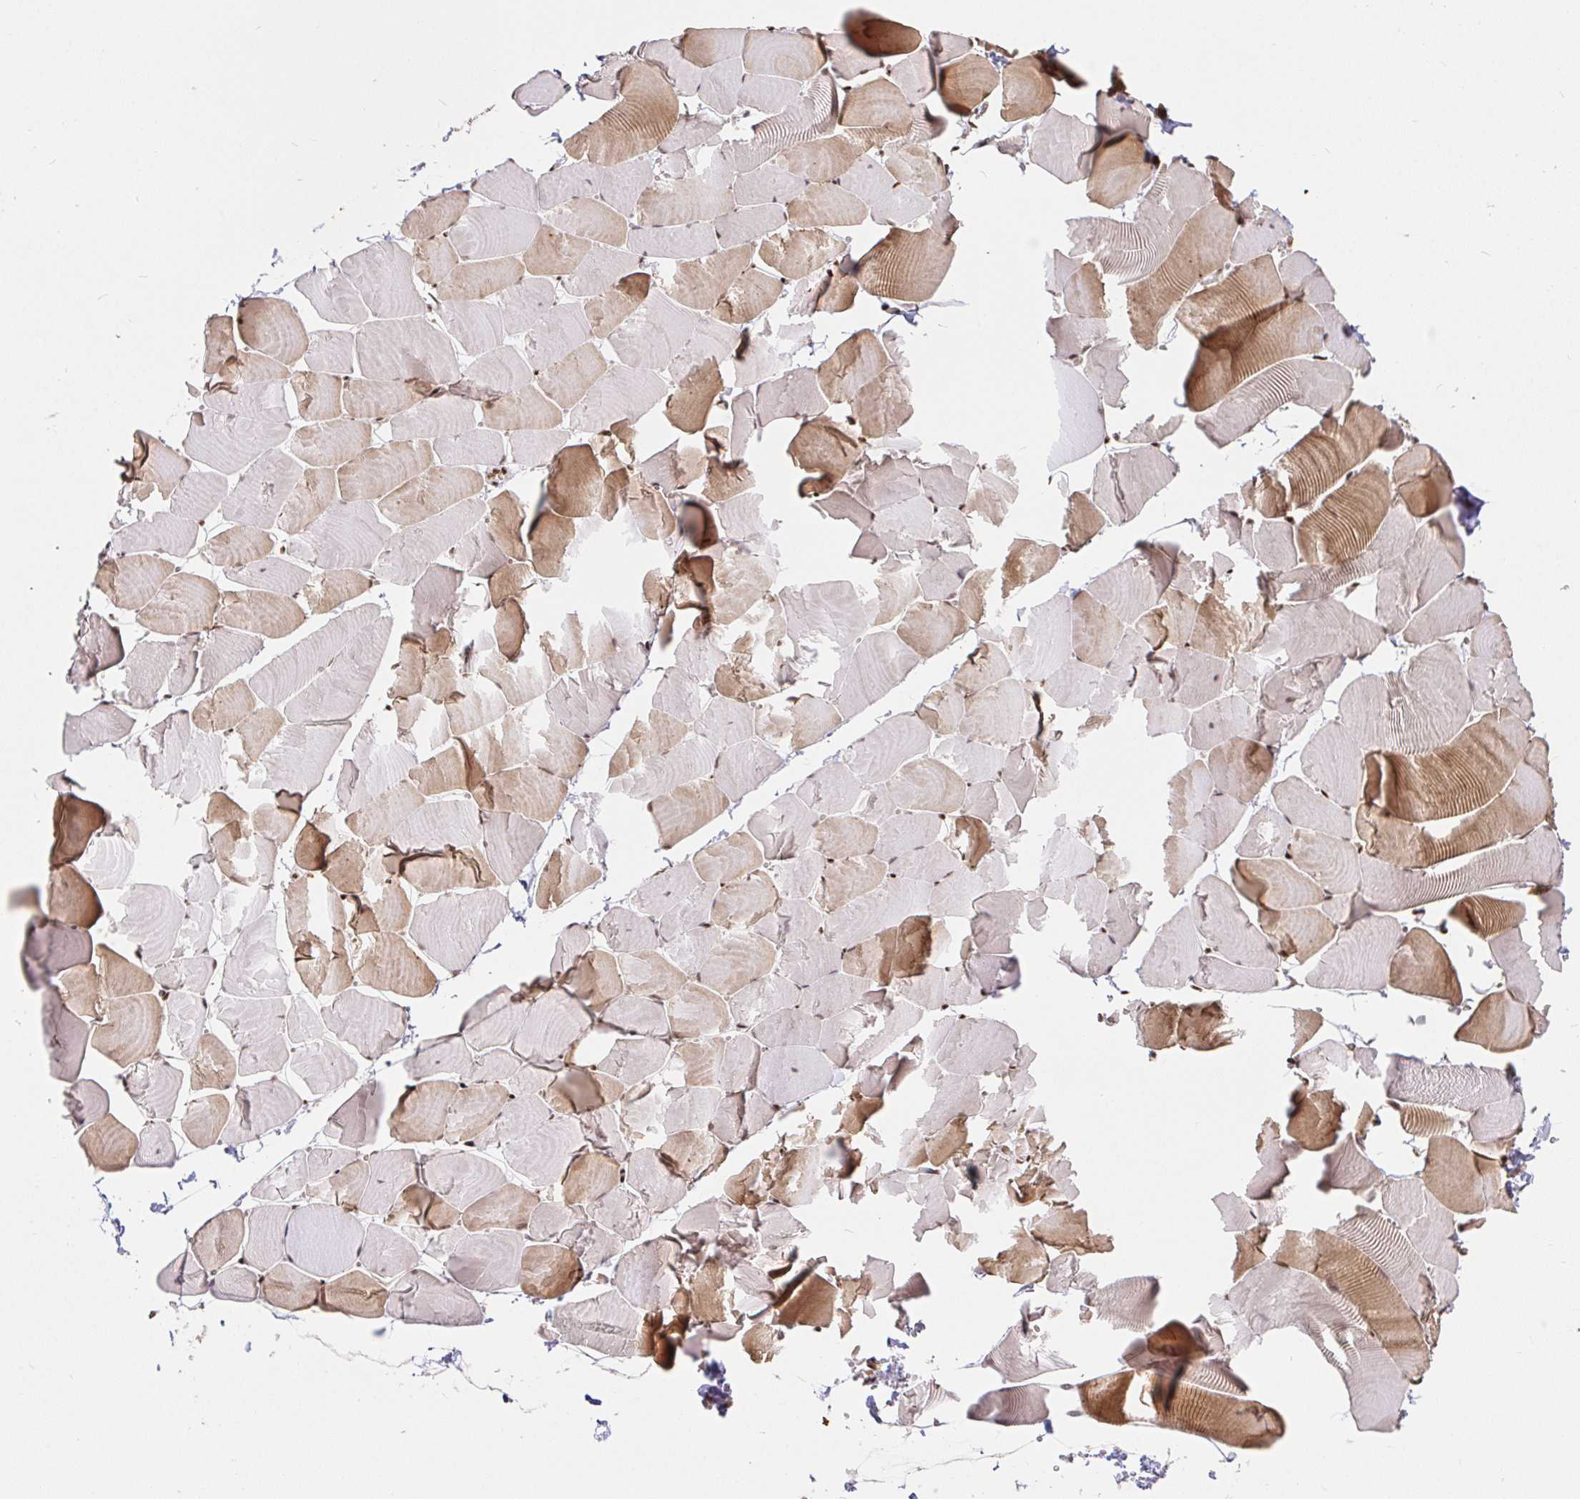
{"staining": {"intensity": "moderate", "quantity": "25%-75%", "location": "cytoplasmic/membranous,nuclear"}, "tissue": "skeletal muscle", "cell_type": "Myocytes", "image_type": "normal", "snomed": [{"axis": "morphology", "description": "Normal tissue, NOS"}, {"axis": "topography", "description": "Skeletal muscle"}], "caption": "Immunohistochemistry (IHC) micrograph of benign human skeletal muscle stained for a protein (brown), which demonstrates medium levels of moderate cytoplasmic/membranous,nuclear expression in approximately 25%-75% of myocytes.", "gene": "SP3", "patient": {"sex": "male", "age": 25}}